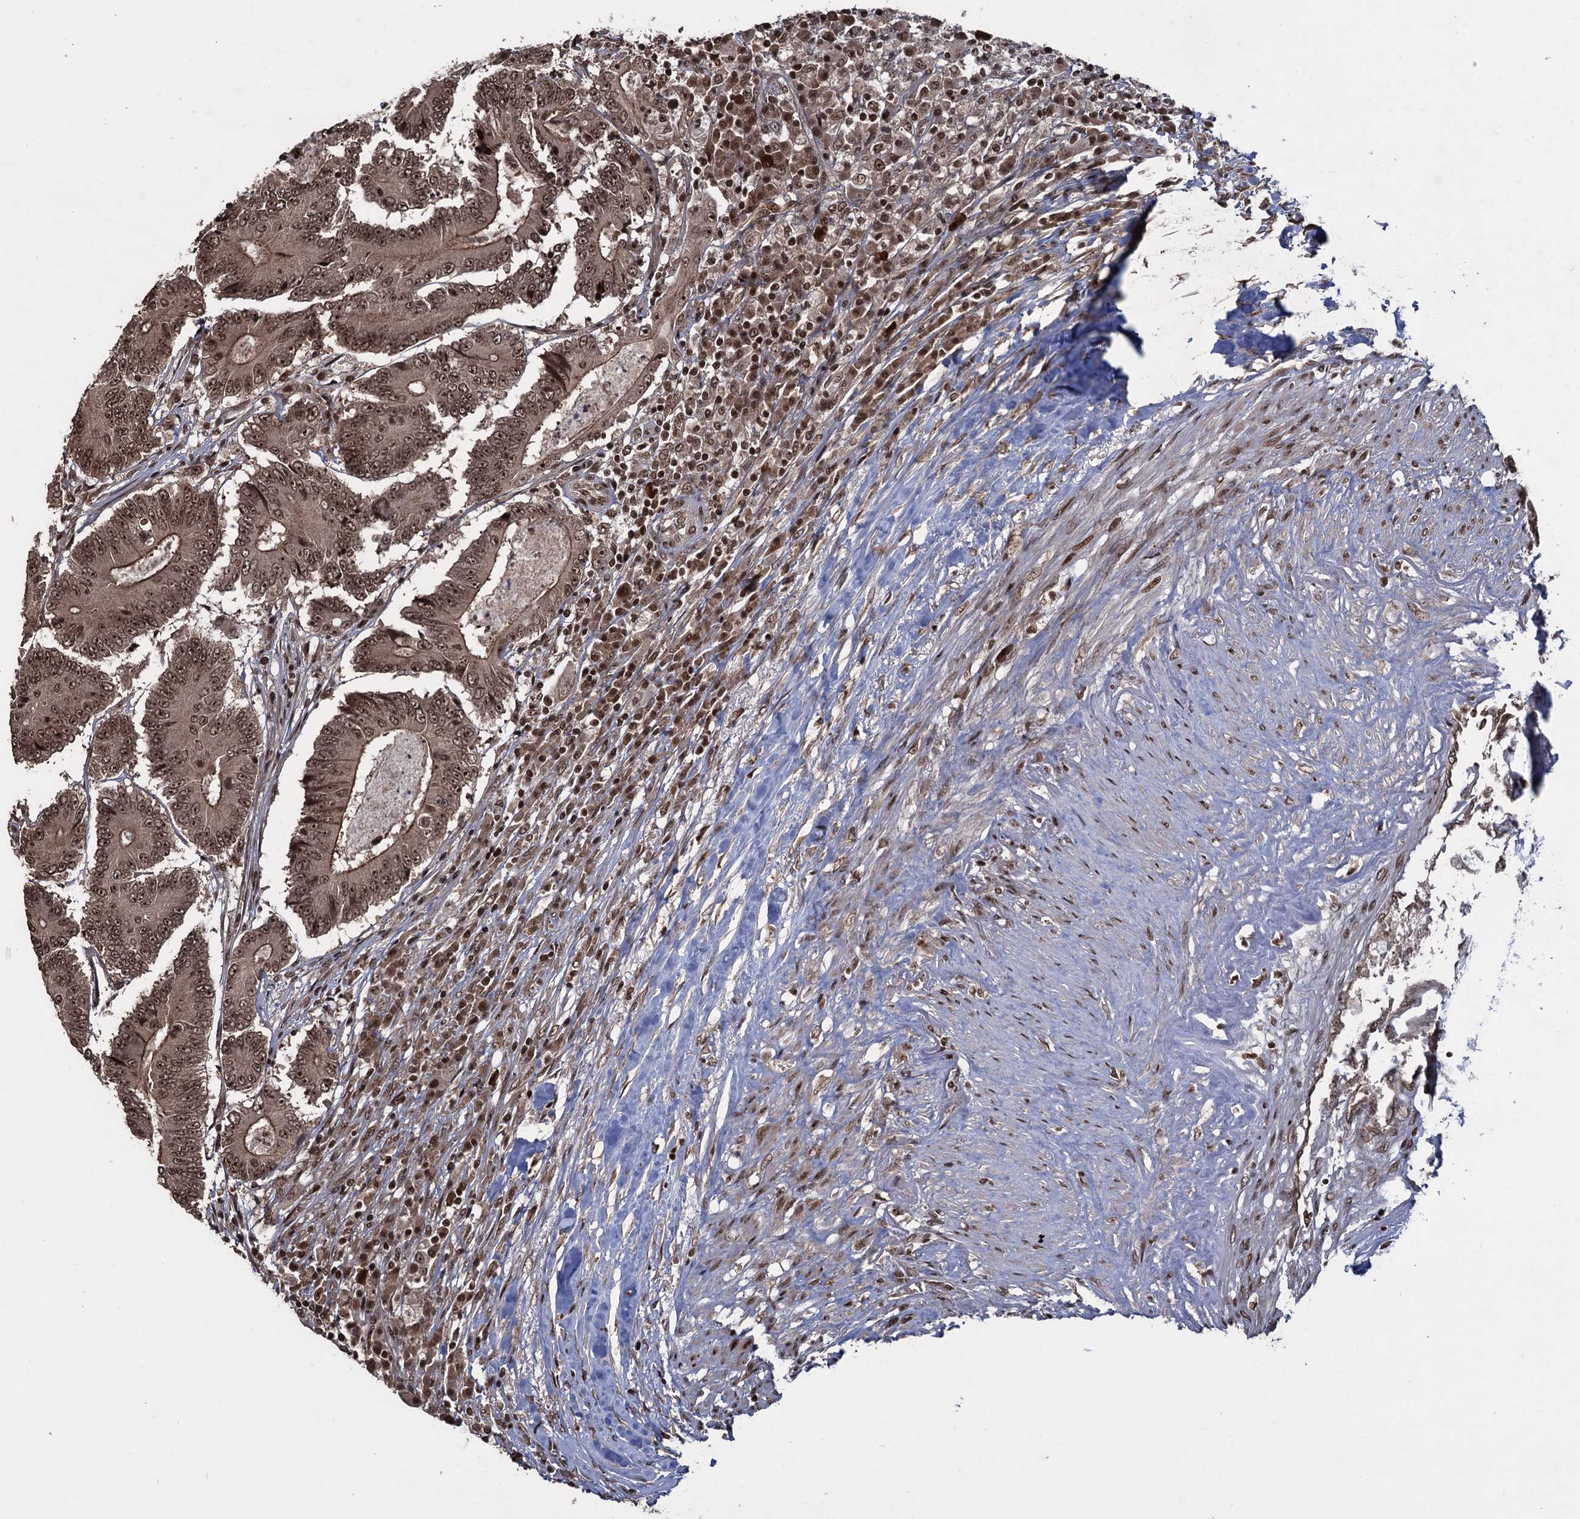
{"staining": {"intensity": "moderate", "quantity": ">75%", "location": "cytoplasmic/membranous,nuclear"}, "tissue": "colorectal cancer", "cell_type": "Tumor cells", "image_type": "cancer", "snomed": [{"axis": "morphology", "description": "Adenocarcinoma, NOS"}, {"axis": "topography", "description": "Colon"}], "caption": "A photomicrograph of human colorectal cancer stained for a protein demonstrates moderate cytoplasmic/membranous and nuclear brown staining in tumor cells. The staining was performed using DAB, with brown indicating positive protein expression. Nuclei are stained blue with hematoxylin.", "gene": "ZNF169", "patient": {"sex": "male", "age": 83}}